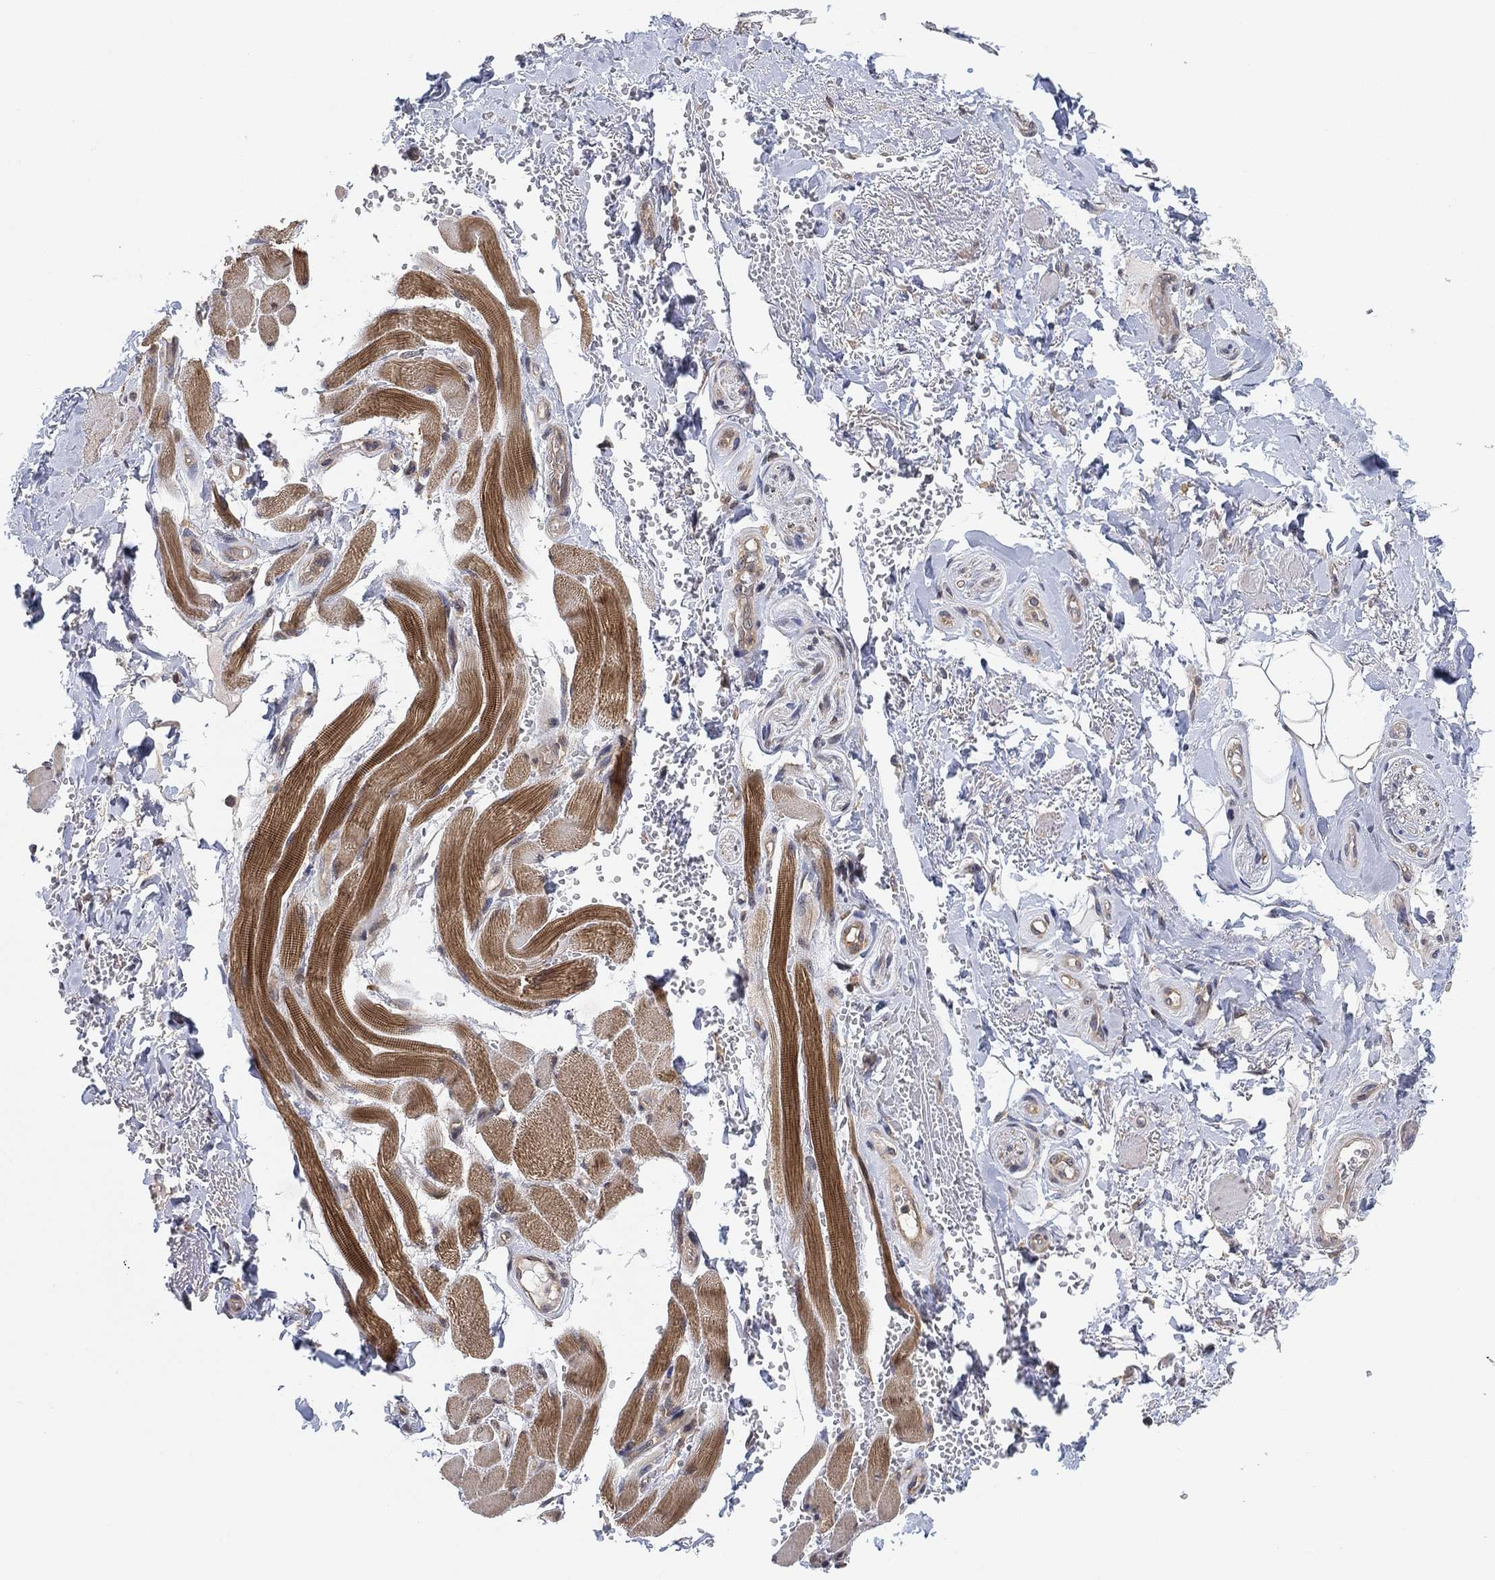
{"staining": {"intensity": "weak", "quantity": "25%-75%", "location": "cytoplasmic/membranous"}, "tissue": "adipose tissue", "cell_type": "Adipocytes", "image_type": "normal", "snomed": [{"axis": "morphology", "description": "Normal tissue, NOS"}, {"axis": "topography", "description": "Anal"}, {"axis": "topography", "description": "Peripheral nerve tissue"}], "caption": "High-magnification brightfield microscopy of normal adipose tissue stained with DAB (brown) and counterstained with hematoxylin (blue). adipocytes exhibit weak cytoplasmic/membranous positivity is present in approximately25%-75% of cells. (Brightfield microscopy of DAB IHC at high magnification).", "gene": "CCDC43", "patient": {"sex": "male", "age": 53}}